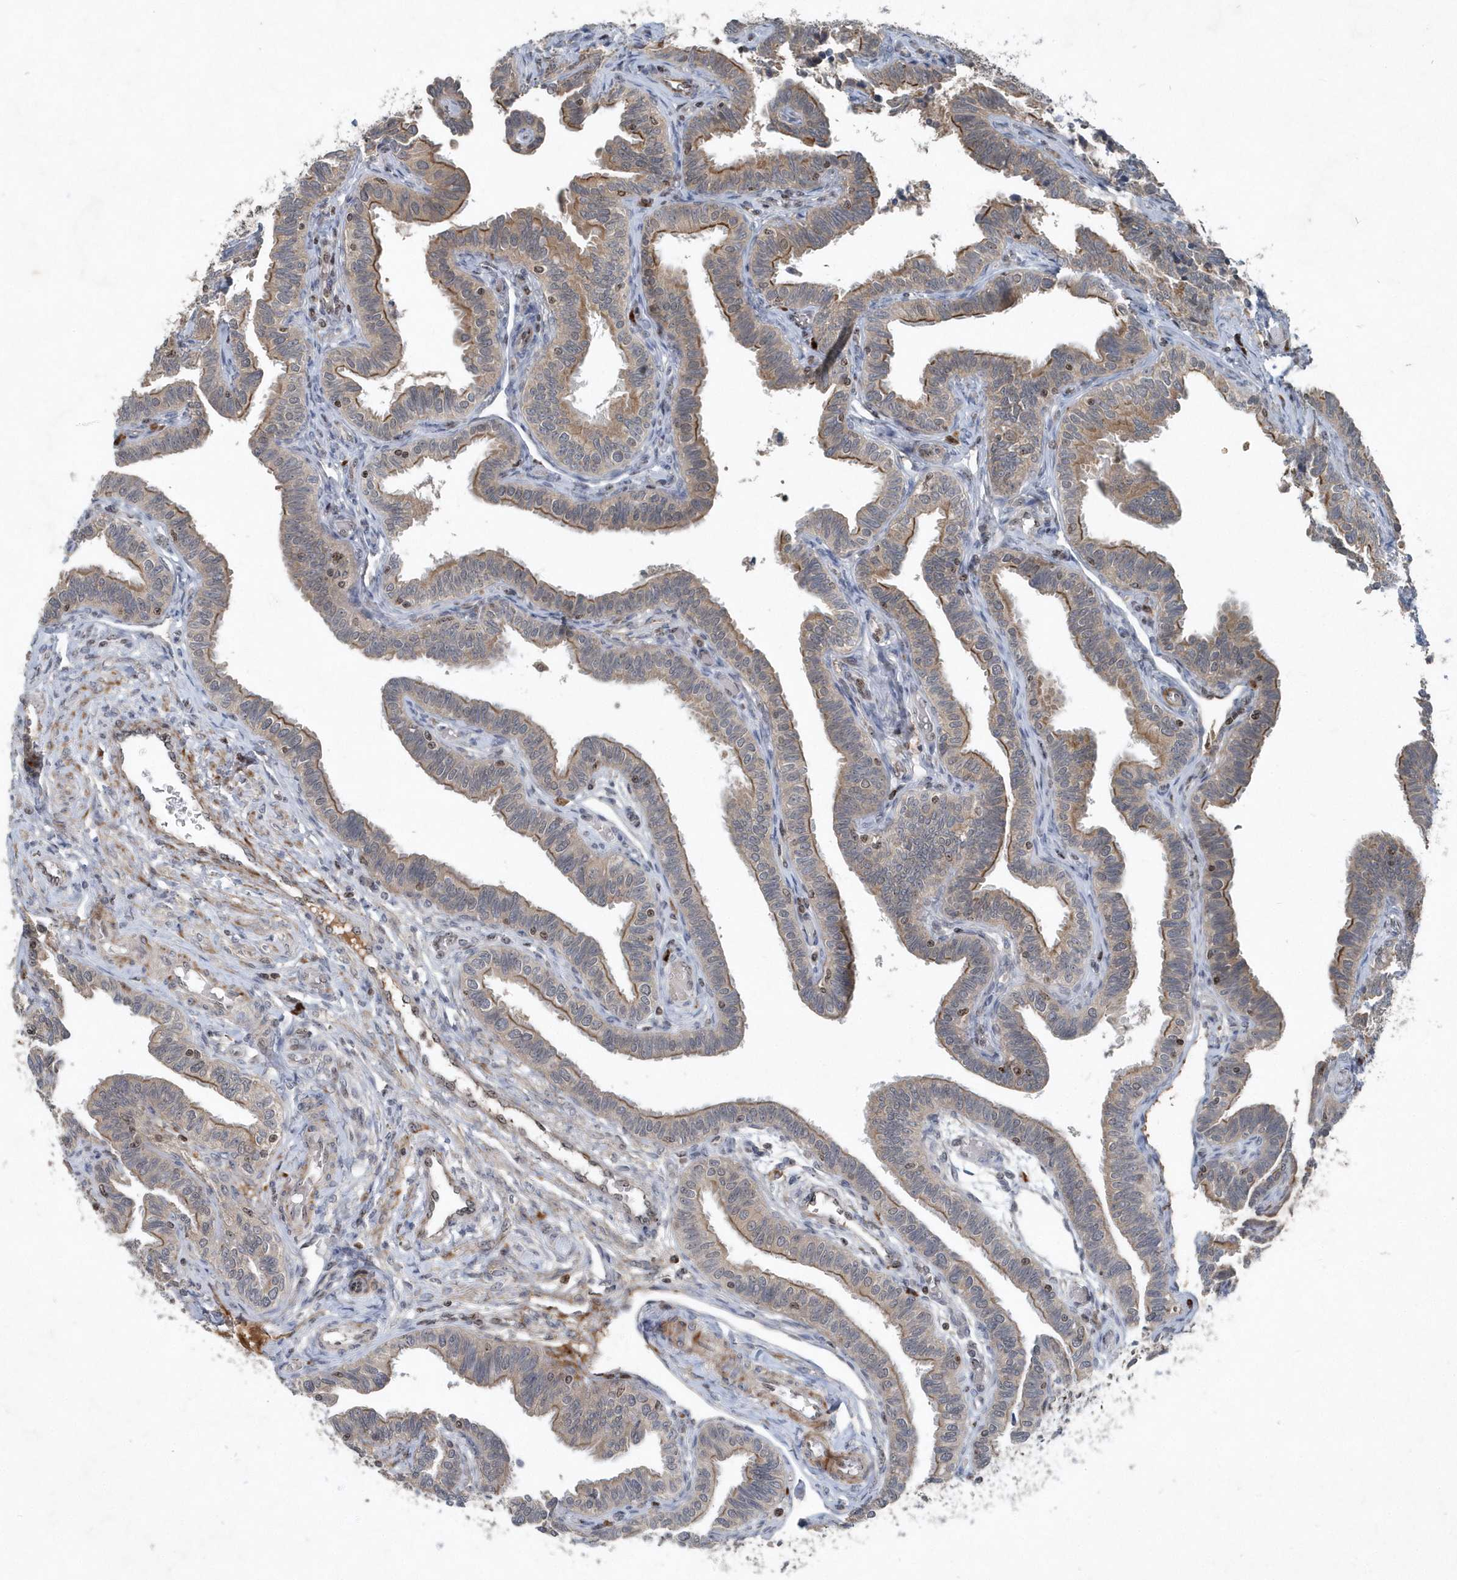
{"staining": {"intensity": "moderate", "quantity": "25%-75%", "location": "cytoplasmic/membranous"}, "tissue": "fallopian tube", "cell_type": "Glandular cells", "image_type": "normal", "snomed": [{"axis": "morphology", "description": "Normal tissue, NOS"}, {"axis": "topography", "description": "Fallopian tube"}], "caption": "High-power microscopy captured an IHC photomicrograph of normal fallopian tube, revealing moderate cytoplasmic/membranous positivity in about 25%-75% of glandular cells.", "gene": "QTRT2", "patient": {"sex": "female", "age": 39}}